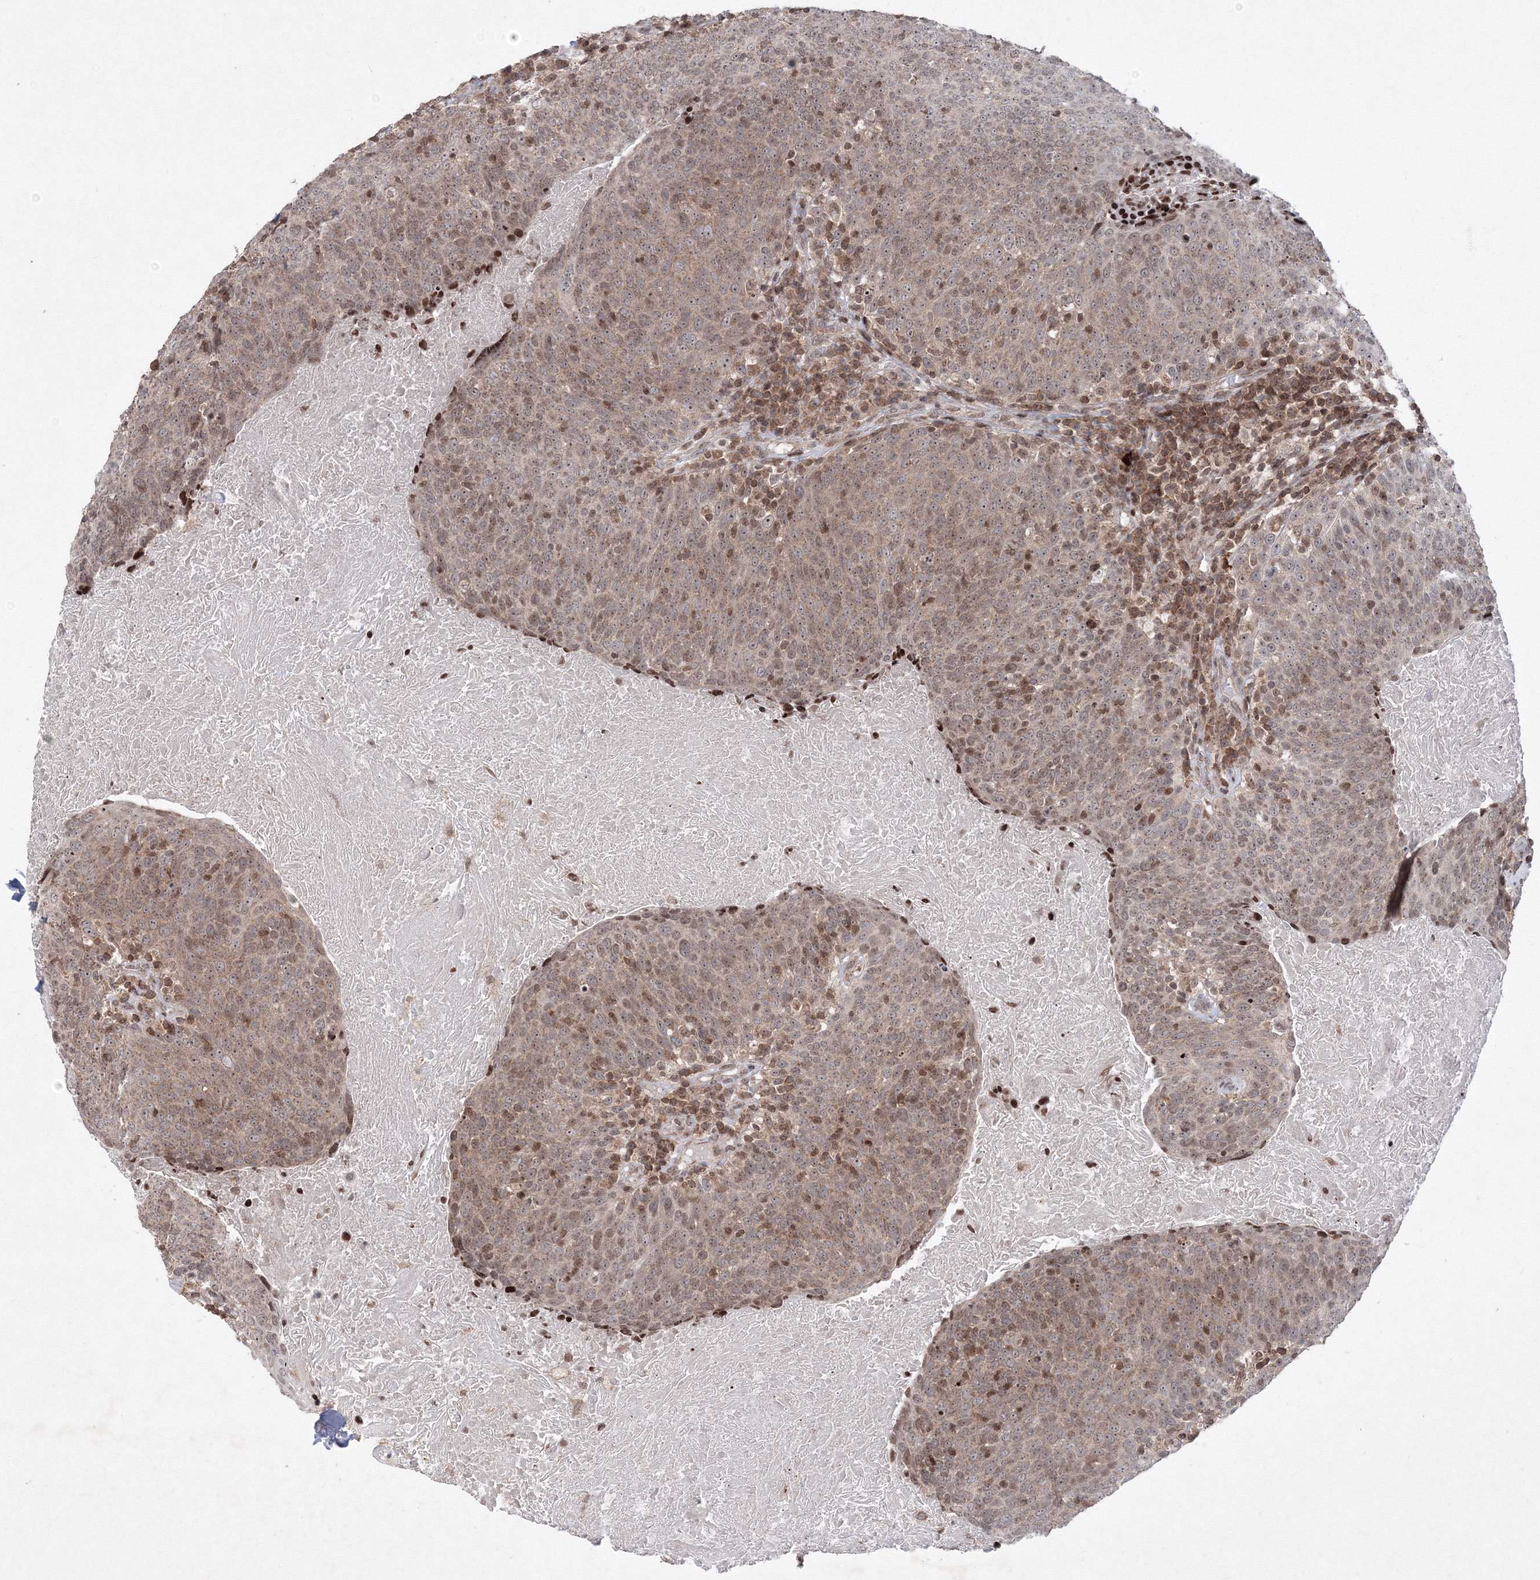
{"staining": {"intensity": "moderate", "quantity": ">75%", "location": "cytoplasmic/membranous,nuclear"}, "tissue": "head and neck cancer", "cell_type": "Tumor cells", "image_type": "cancer", "snomed": [{"axis": "morphology", "description": "Squamous cell carcinoma, NOS"}, {"axis": "morphology", "description": "Squamous cell carcinoma, metastatic, NOS"}, {"axis": "topography", "description": "Lymph node"}, {"axis": "topography", "description": "Head-Neck"}], "caption": "A brown stain shows moderate cytoplasmic/membranous and nuclear positivity of a protein in head and neck cancer tumor cells. Ihc stains the protein of interest in brown and the nuclei are stained blue.", "gene": "MKRN2", "patient": {"sex": "male", "age": 62}}